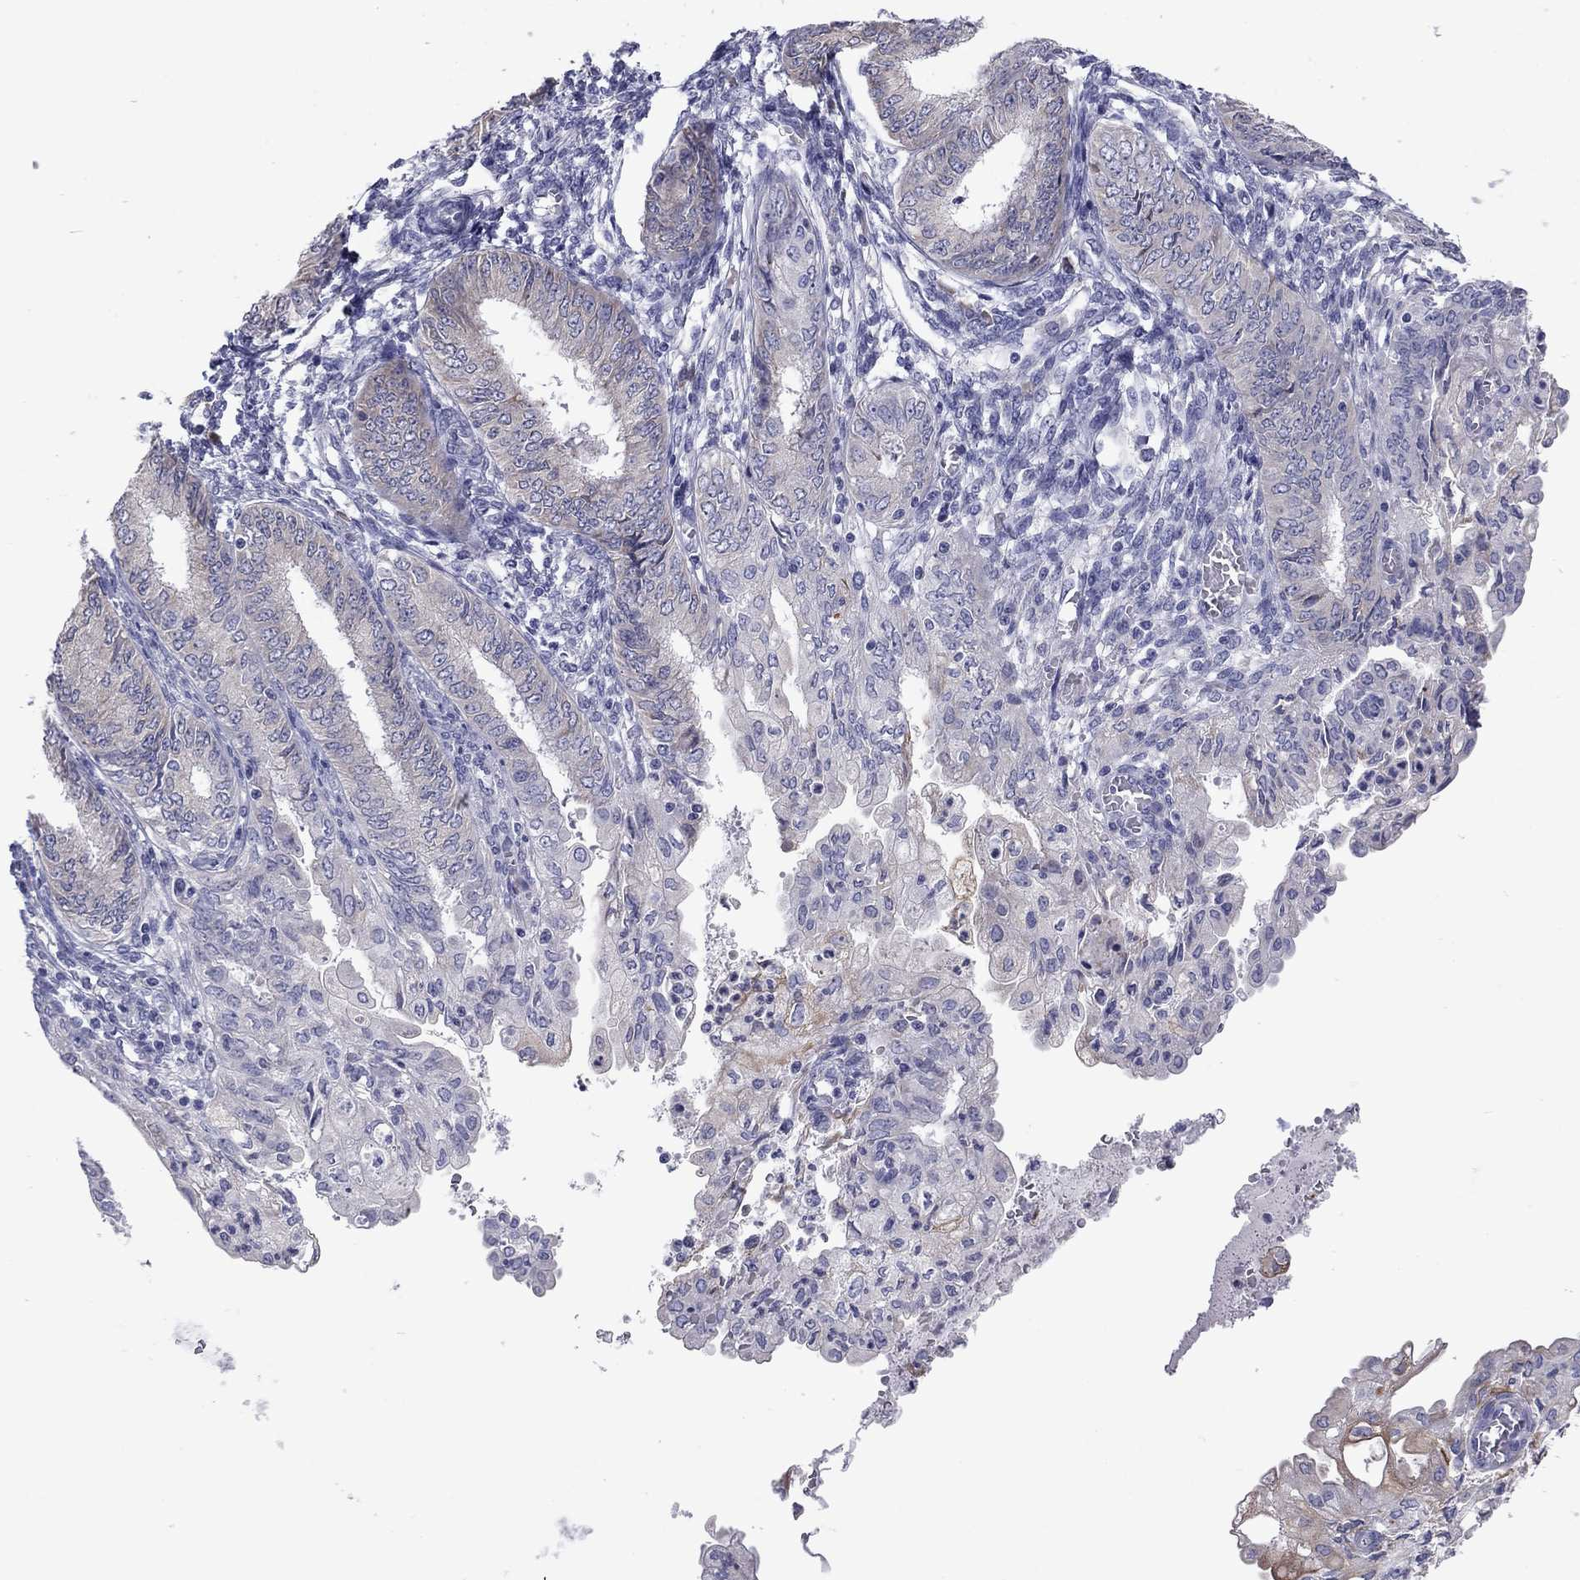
{"staining": {"intensity": "strong", "quantity": "<25%", "location": "cytoplasmic/membranous"}, "tissue": "endometrial cancer", "cell_type": "Tumor cells", "image_type": "cancer", "snomed": [{"axis": "morphology", "description": "Adenocarcinoma, NOS"}, {"axis": "topography", "description": "Endometrium"}], "caption": "Protein staining displays strong cytoplasmic/membranous staining in about <25% of tumor cells in endometrial cancer (adenocarcinoma).", "gene": "TMPRSS11A", "patient": {"sex": "female", "age": 68}}